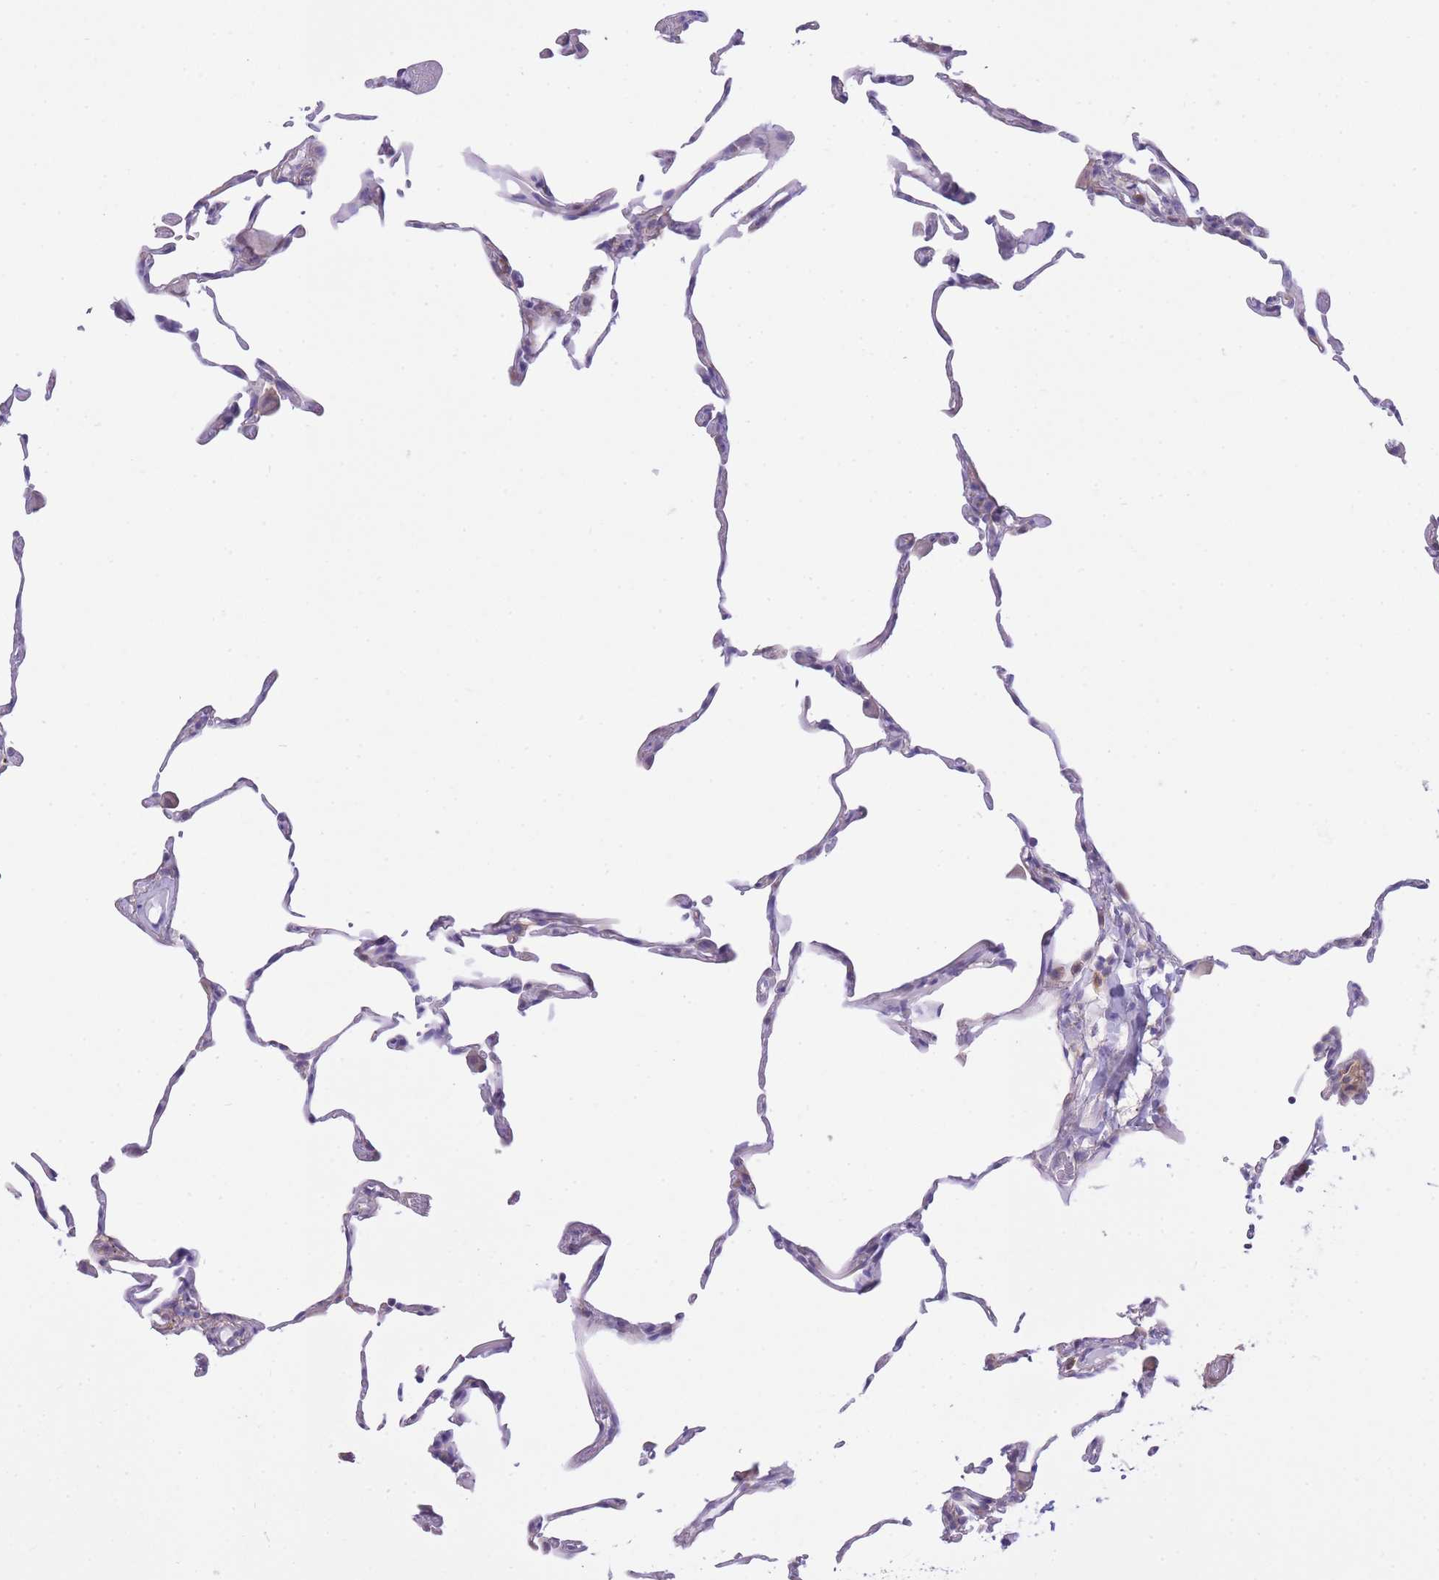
{"staining": {"intensity": "negative", "quantity": "none", "location": "none"}, "tissue": "lung", "cell_type": "Alveolar cells", "image_type": "normal", "snomed": [{"axis": "morphology", "description": "Normal tissue, NOS"}, {"axis": "topography", "description": "Lung"}], "caption": "Lung stained for a protein using immunohistochemistry reveals no expression alveolar cells.", "gene": "NAMPT", "patient": {"sex": "female", "age": 57}}